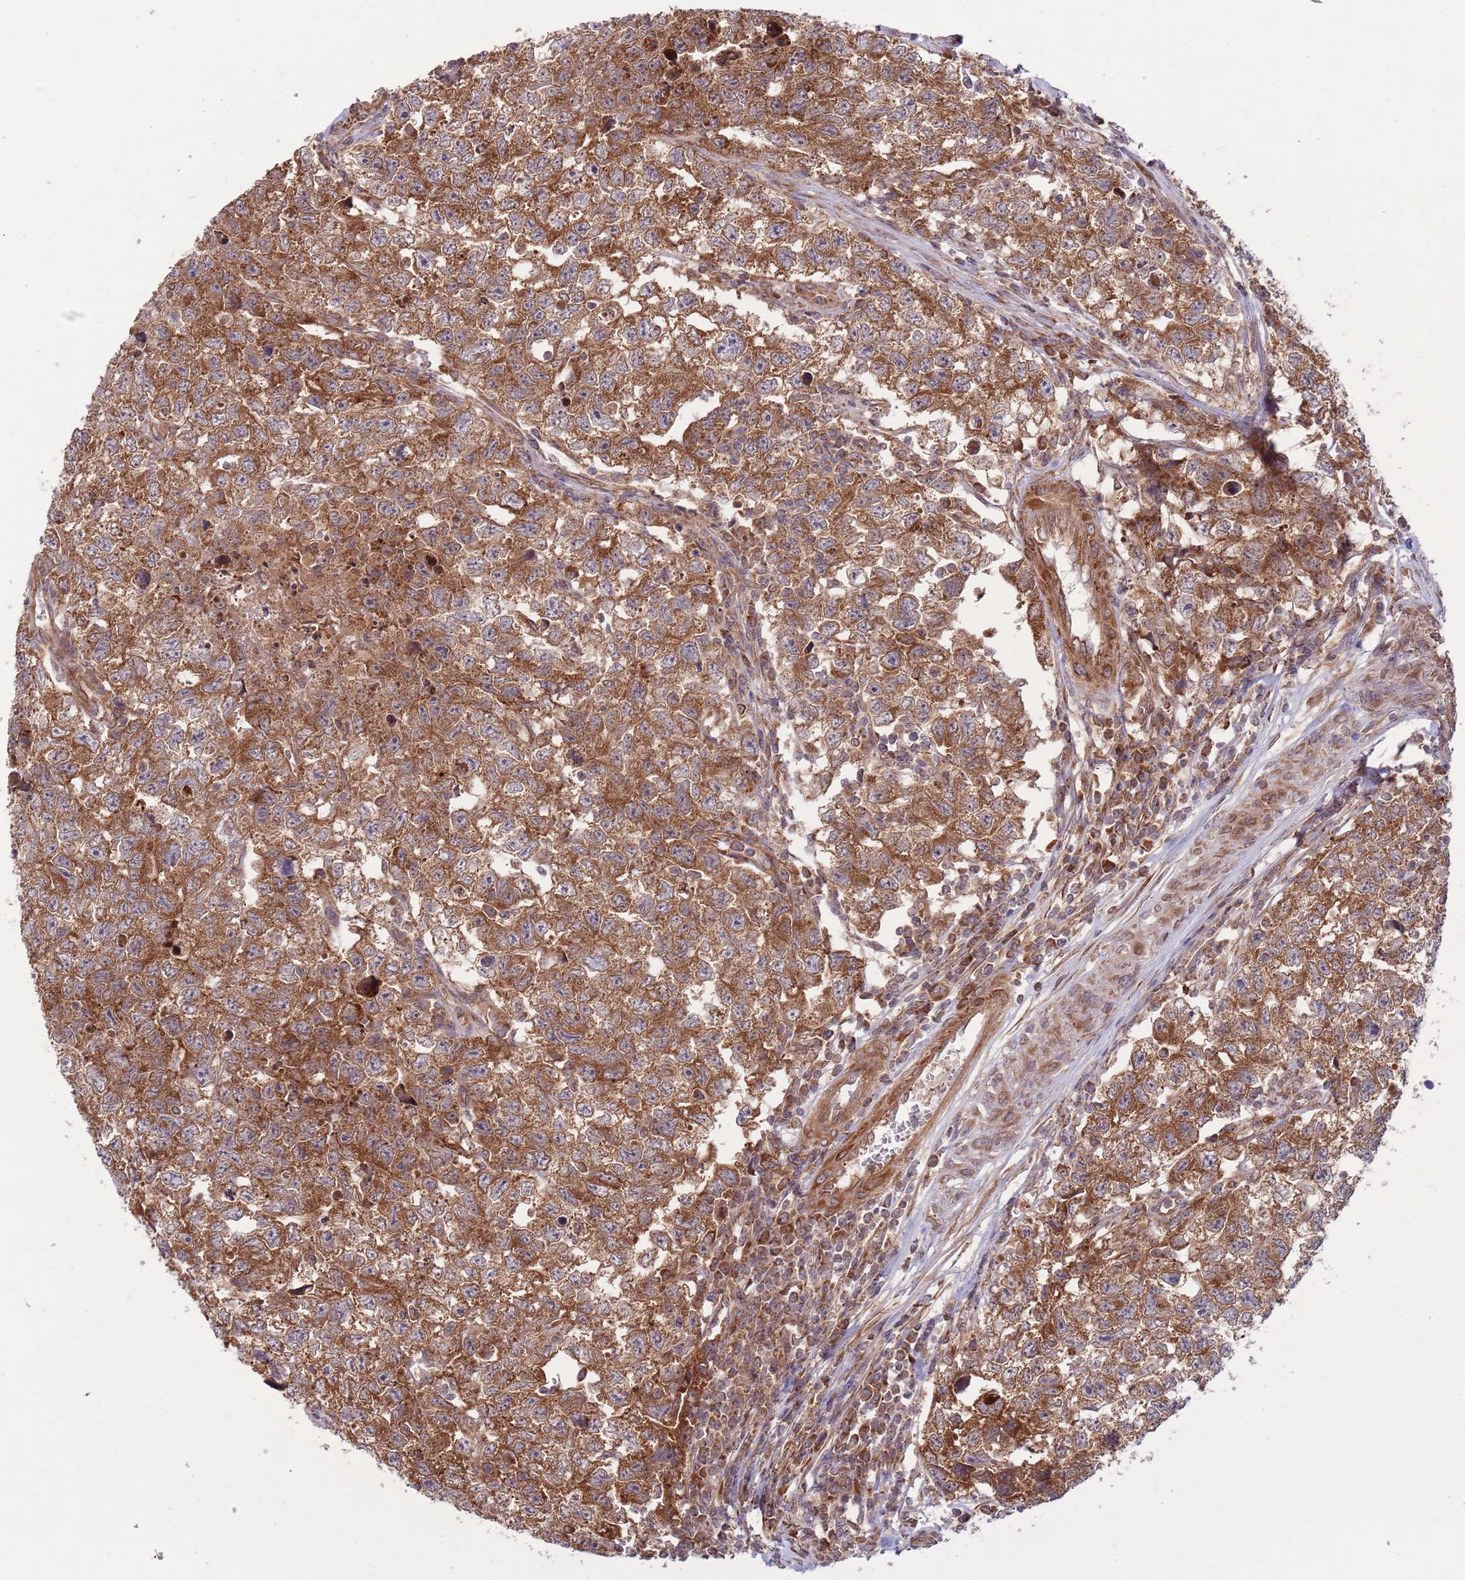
{"staining": {"intensity": "strong", "quantity": ">75%", "location": "cytoplasmic/membranous"}, "tissue": "testis cancer", "cell_type": "Tumor cells", "image_type": "cancer", "snomed": [{"axis": "morphology", "description": "Carcinoma, Embryonal, NOS"}, {"axis": "topography", "description": "Testis"}], "caption": "Protein staining by immunohistochemistry displays strong cytoplasmic/membranous expression in about >75% of tumor cells in testis embryonal carcinoma.", "gene": "MFNG", "patient": {"sex": "male", "age": 22}}